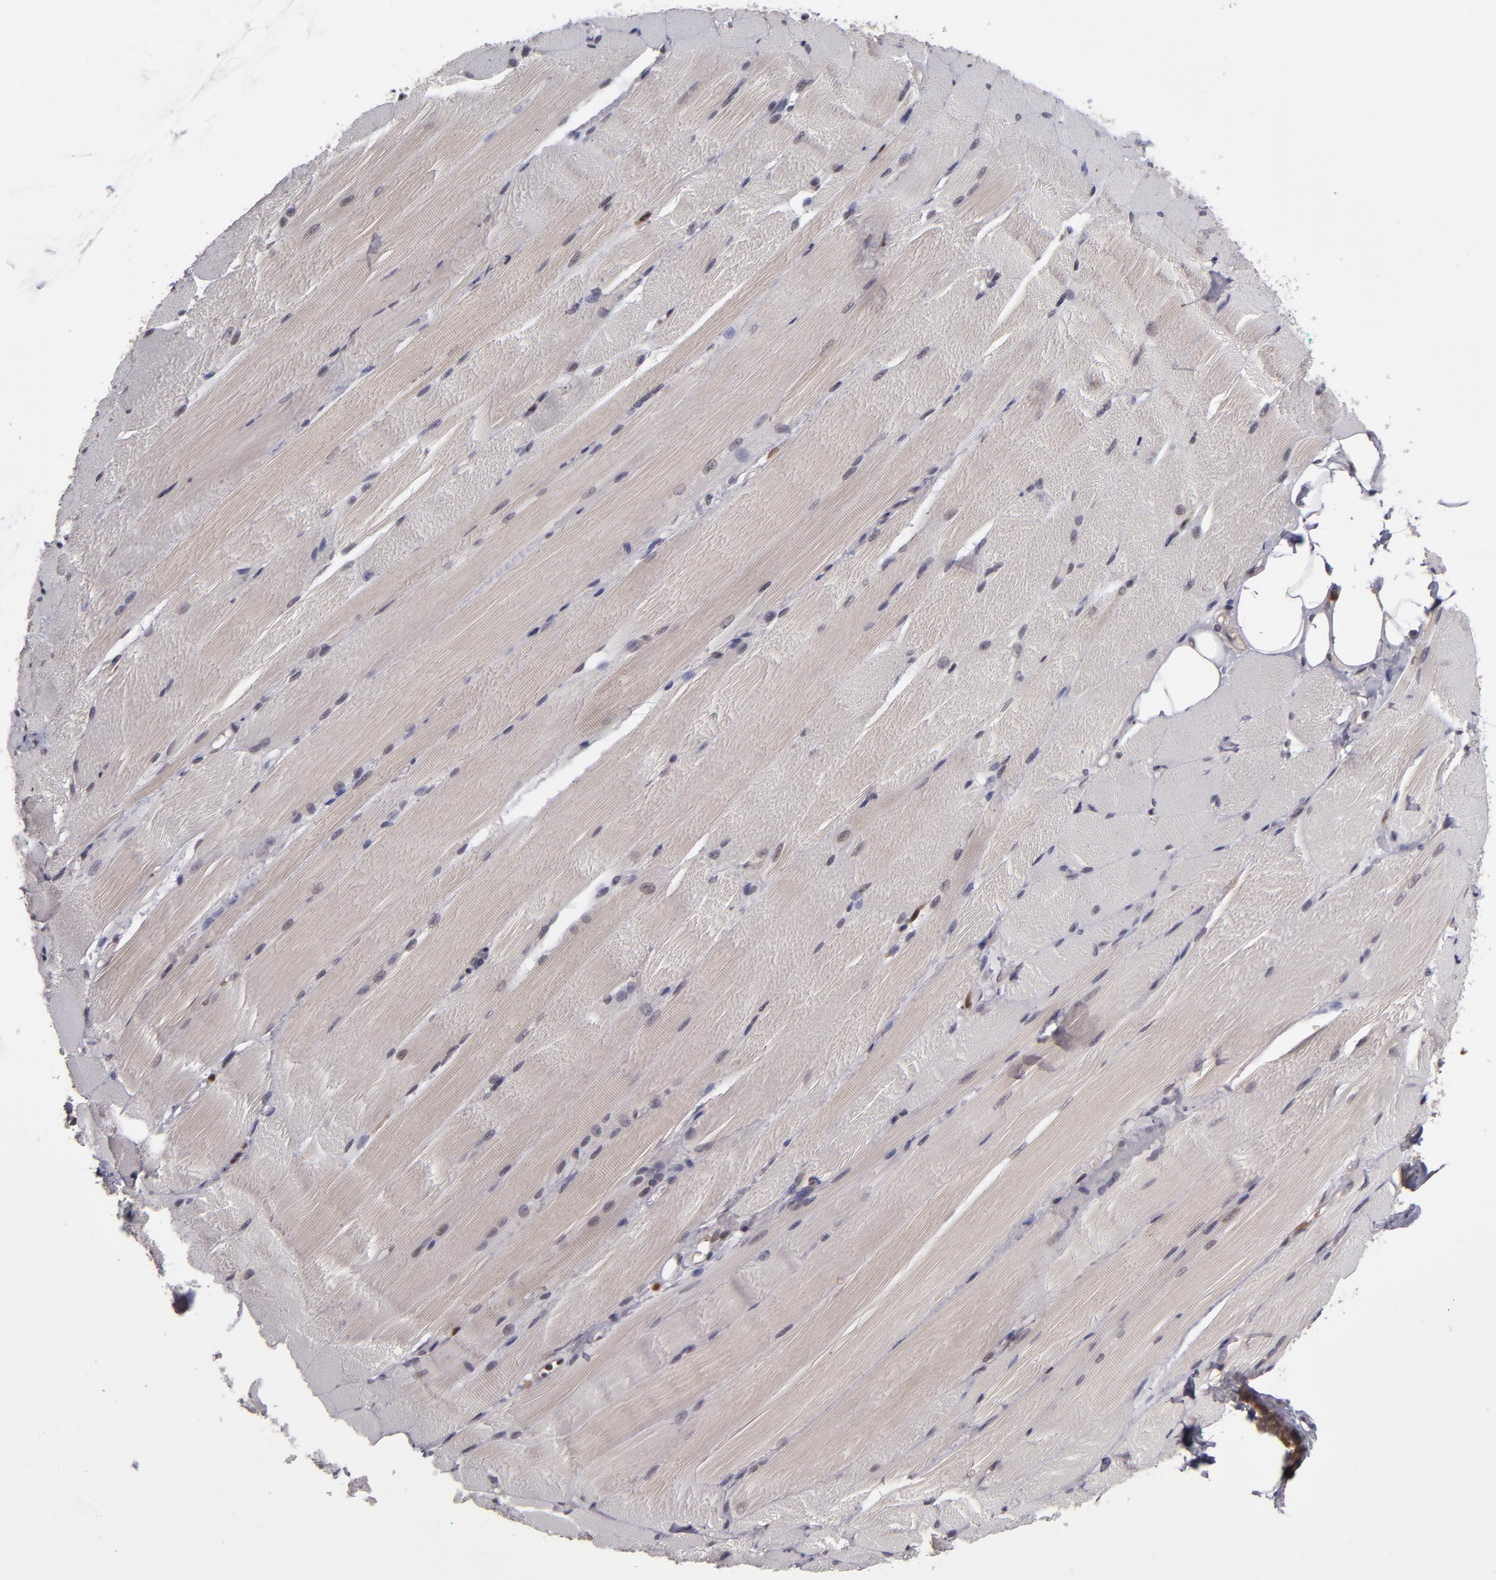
{"staining": {"intensity": "weak", "quantity": ">75%", "location": "cytoplasmic/membranous"}, "tissue": "skeletal muscle", "cell_type": "Myocytes", "image_type": "normal", "snomed": [{"axis": "morphology", "description": "Normal tissue, NOS"}, {"axis": "topography", "description": "Skeletal muscle"}, {"axis": "topography", "description": "Peripheral nerve tissue"}], "caption": "Protein staining reveals weak cytoplasmic/membranous positivity in about >75% of myocytes in benign skeletal muscle. The protein of interest is stained brown, and the nuclei are stained in blue (DAB (3,3'-diaminobenzidine) IHC with brightfield microscopy, high magnification).", "gene": "GRB2", "patient": {"sex": "female", "age": 84}}